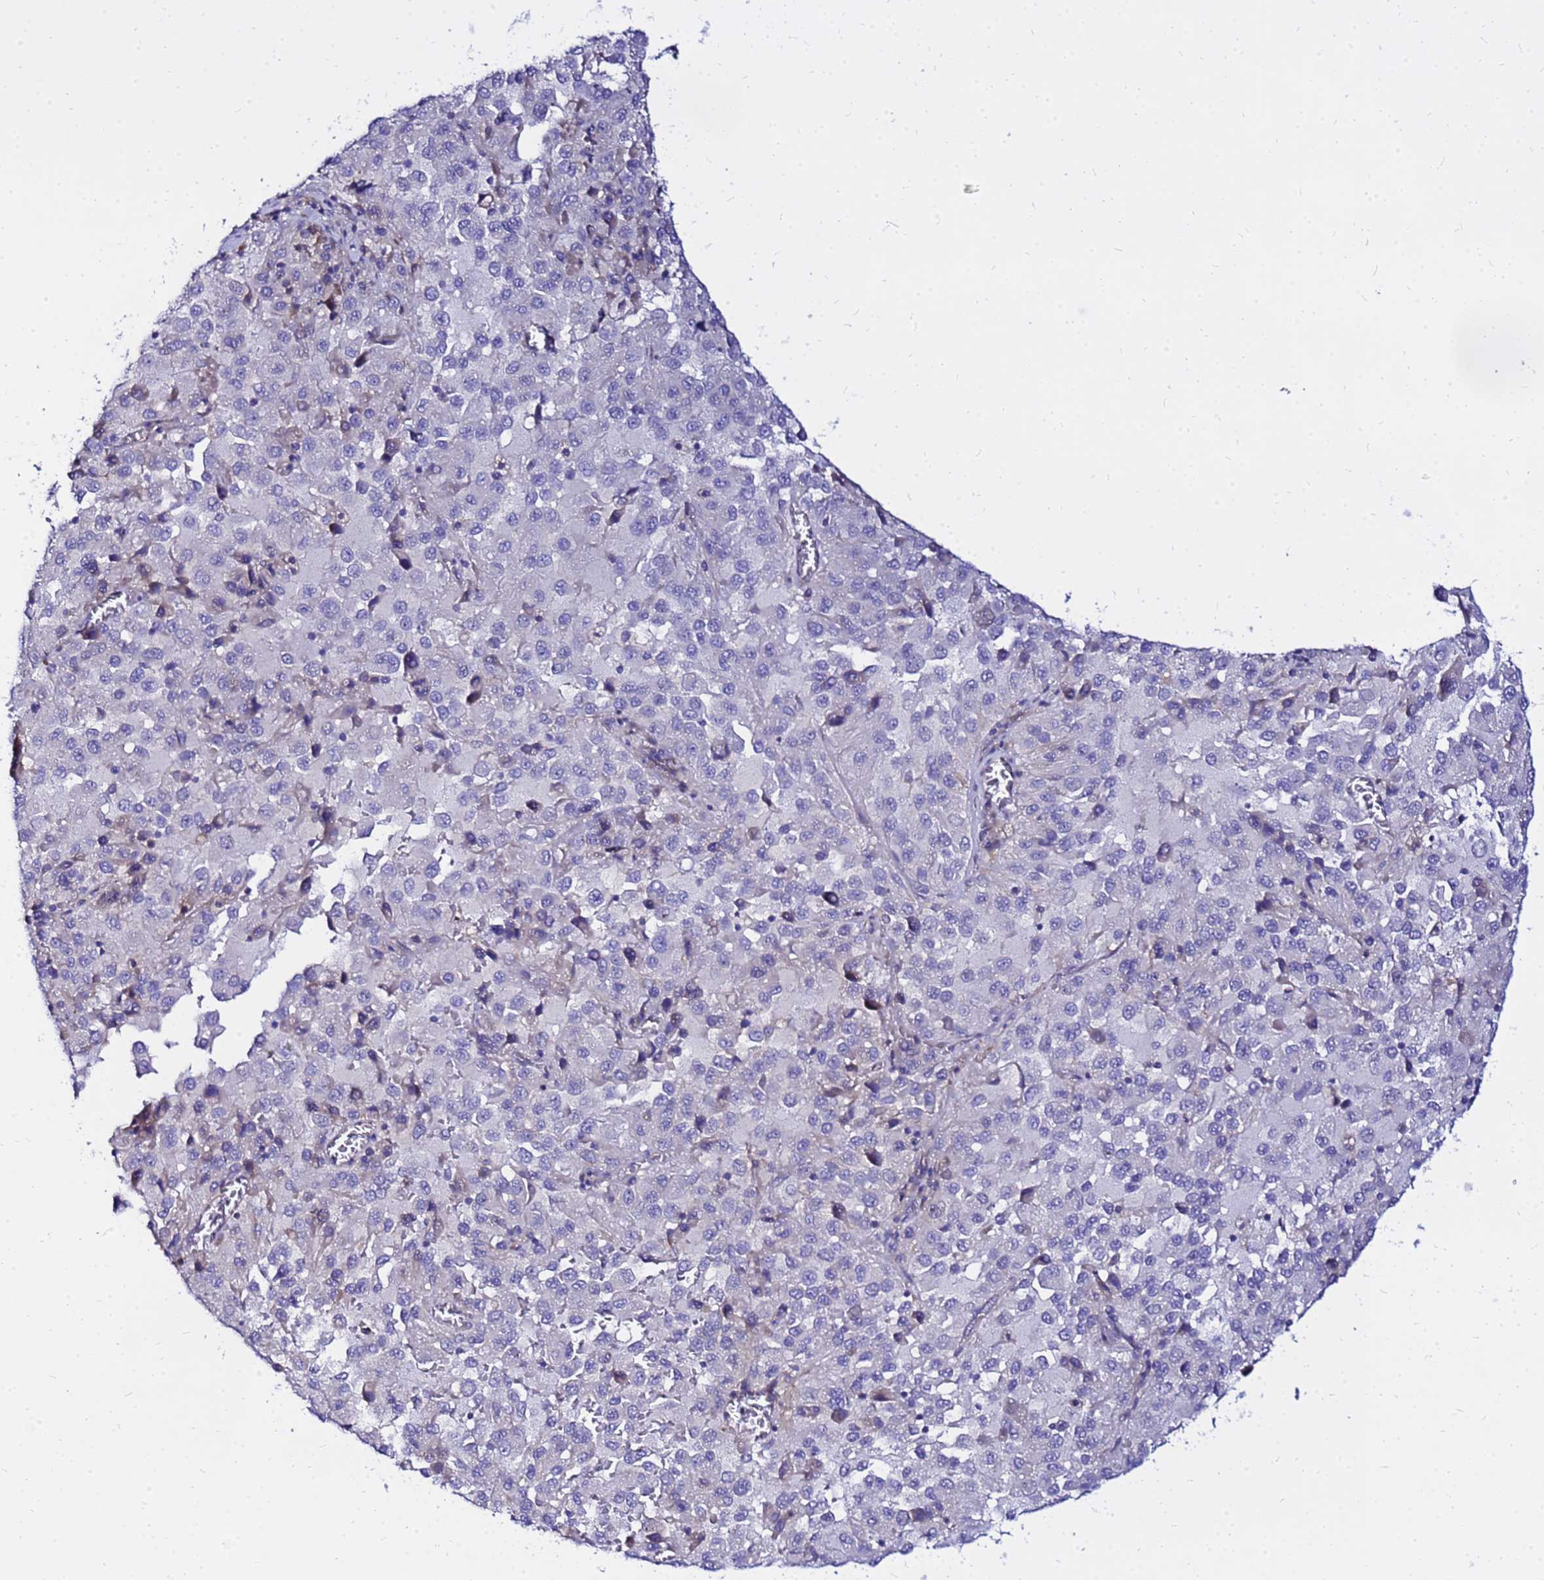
{"staining": {"intensity": "negative", "quantity": "none", "location": "none"}, "tissue": "melanoma", "cell_type": "Tumor cells", "image_type": "cancer", "snomed": [{"axis": "morphology", "description": "Malignant melanoma, Metastatic site"}, {"axis": "topography", "description": "Lung"}], "caption": "DAB (3,3'-diaminobenzidine) immunohistochemical staining of human malignant melanoma (metastatic site) reveals no significant positivity in tumor cells.", "gene": "HERC5", "patient": {"sex": "male", "age": 64}}